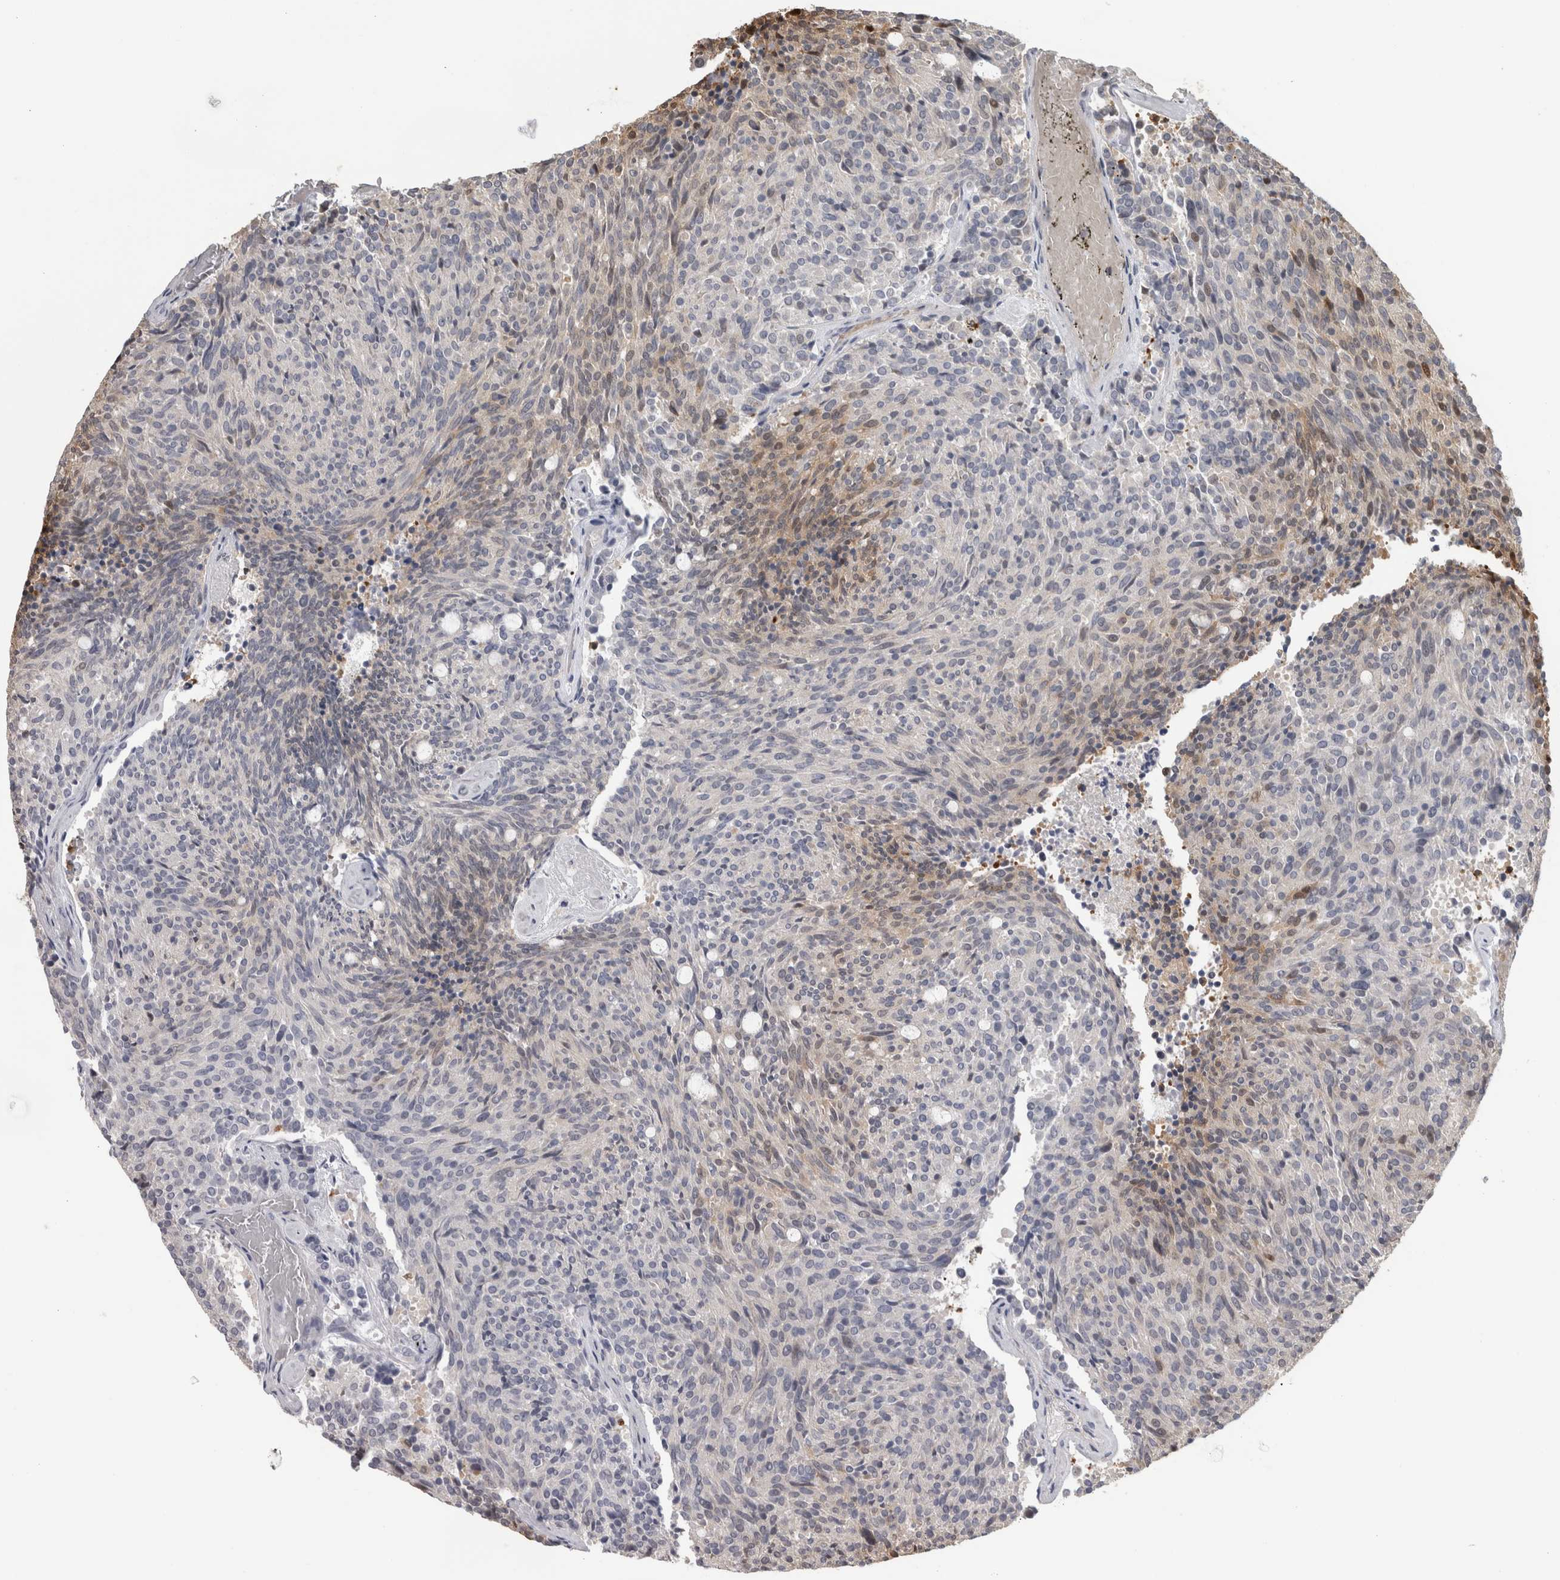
{"staining": {"intensity": "weak", "quantity": "<25%", "location": "cytoplasmic/membranous"}, "tissue": "carcinoid", "cell_type": "Tumor cells", "image_type": "cancer", "snomed": [{"axis": "morphology", "description": "Carcinoid, malignant, NOS"}, {"axis": "topography", "description": "Pancreas"}], "caption": "An immunohistochemistry photomicrograph of malignant carcinoid is shown. There is no staining in tumor cells of malignant carcinoid.", "gene": "USH1G", "patient": {"sex": "female", "age": 54}}